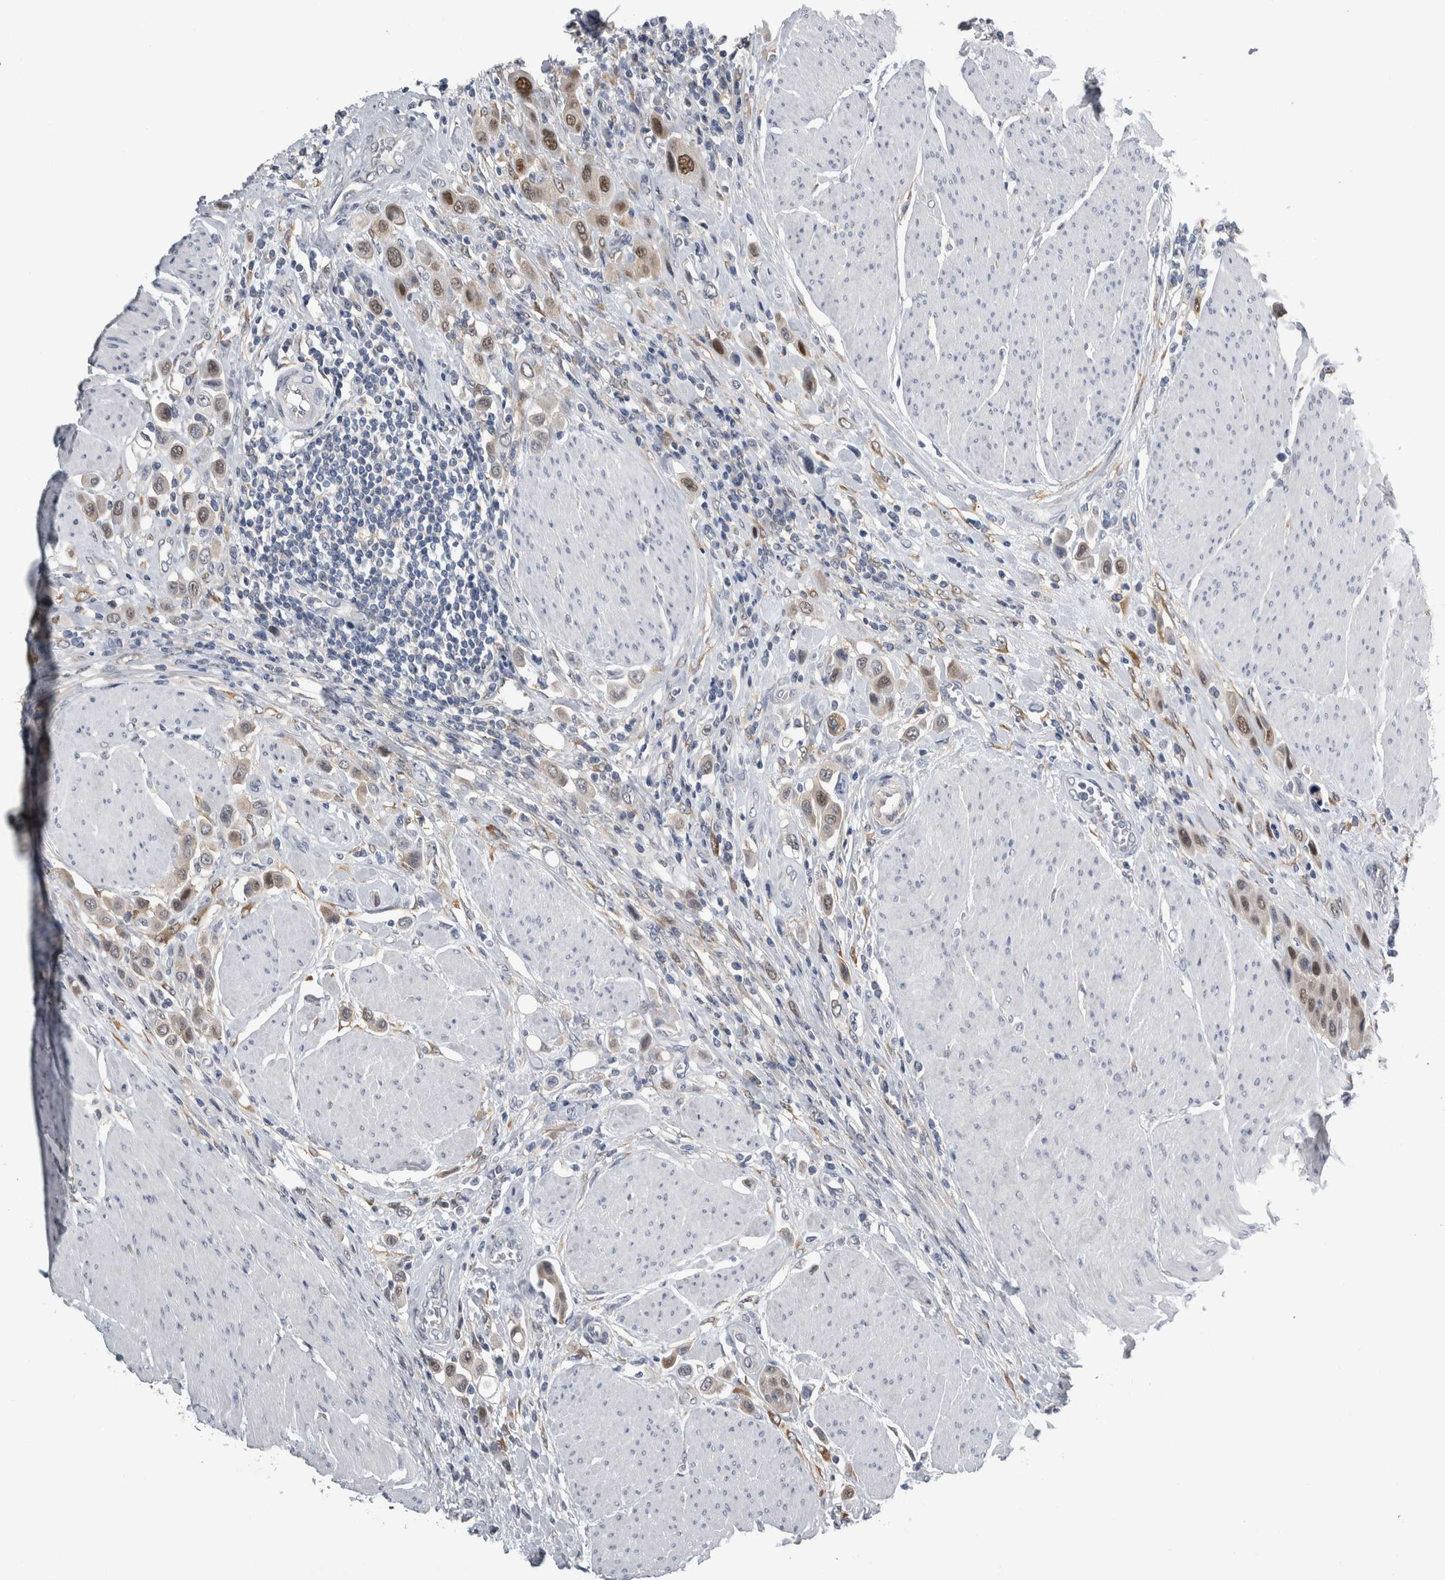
{"staining": {"intensity": "weak", "quantity": ">75%", "location": "cytoplasmic/membranous,nuclear"}, "tissue": "urothelial cancer", "cell_type": "Tumor cells", "image_type": "cancer", "snomed": [{"axis": "morphology", "description": "Urothelial carcinoma, High grade"}, {"axis": "topography", "description": "Urinary bladder"}], "caption": "Protein analysis of urothelial carcinoma (high-grade) tissue displays weak cytoplasmic/membranous and nuclear positivity in approximately >75% of tumor cells.", "gene": "COL14A1", "patient": {"sex": "male", "age": 50}}